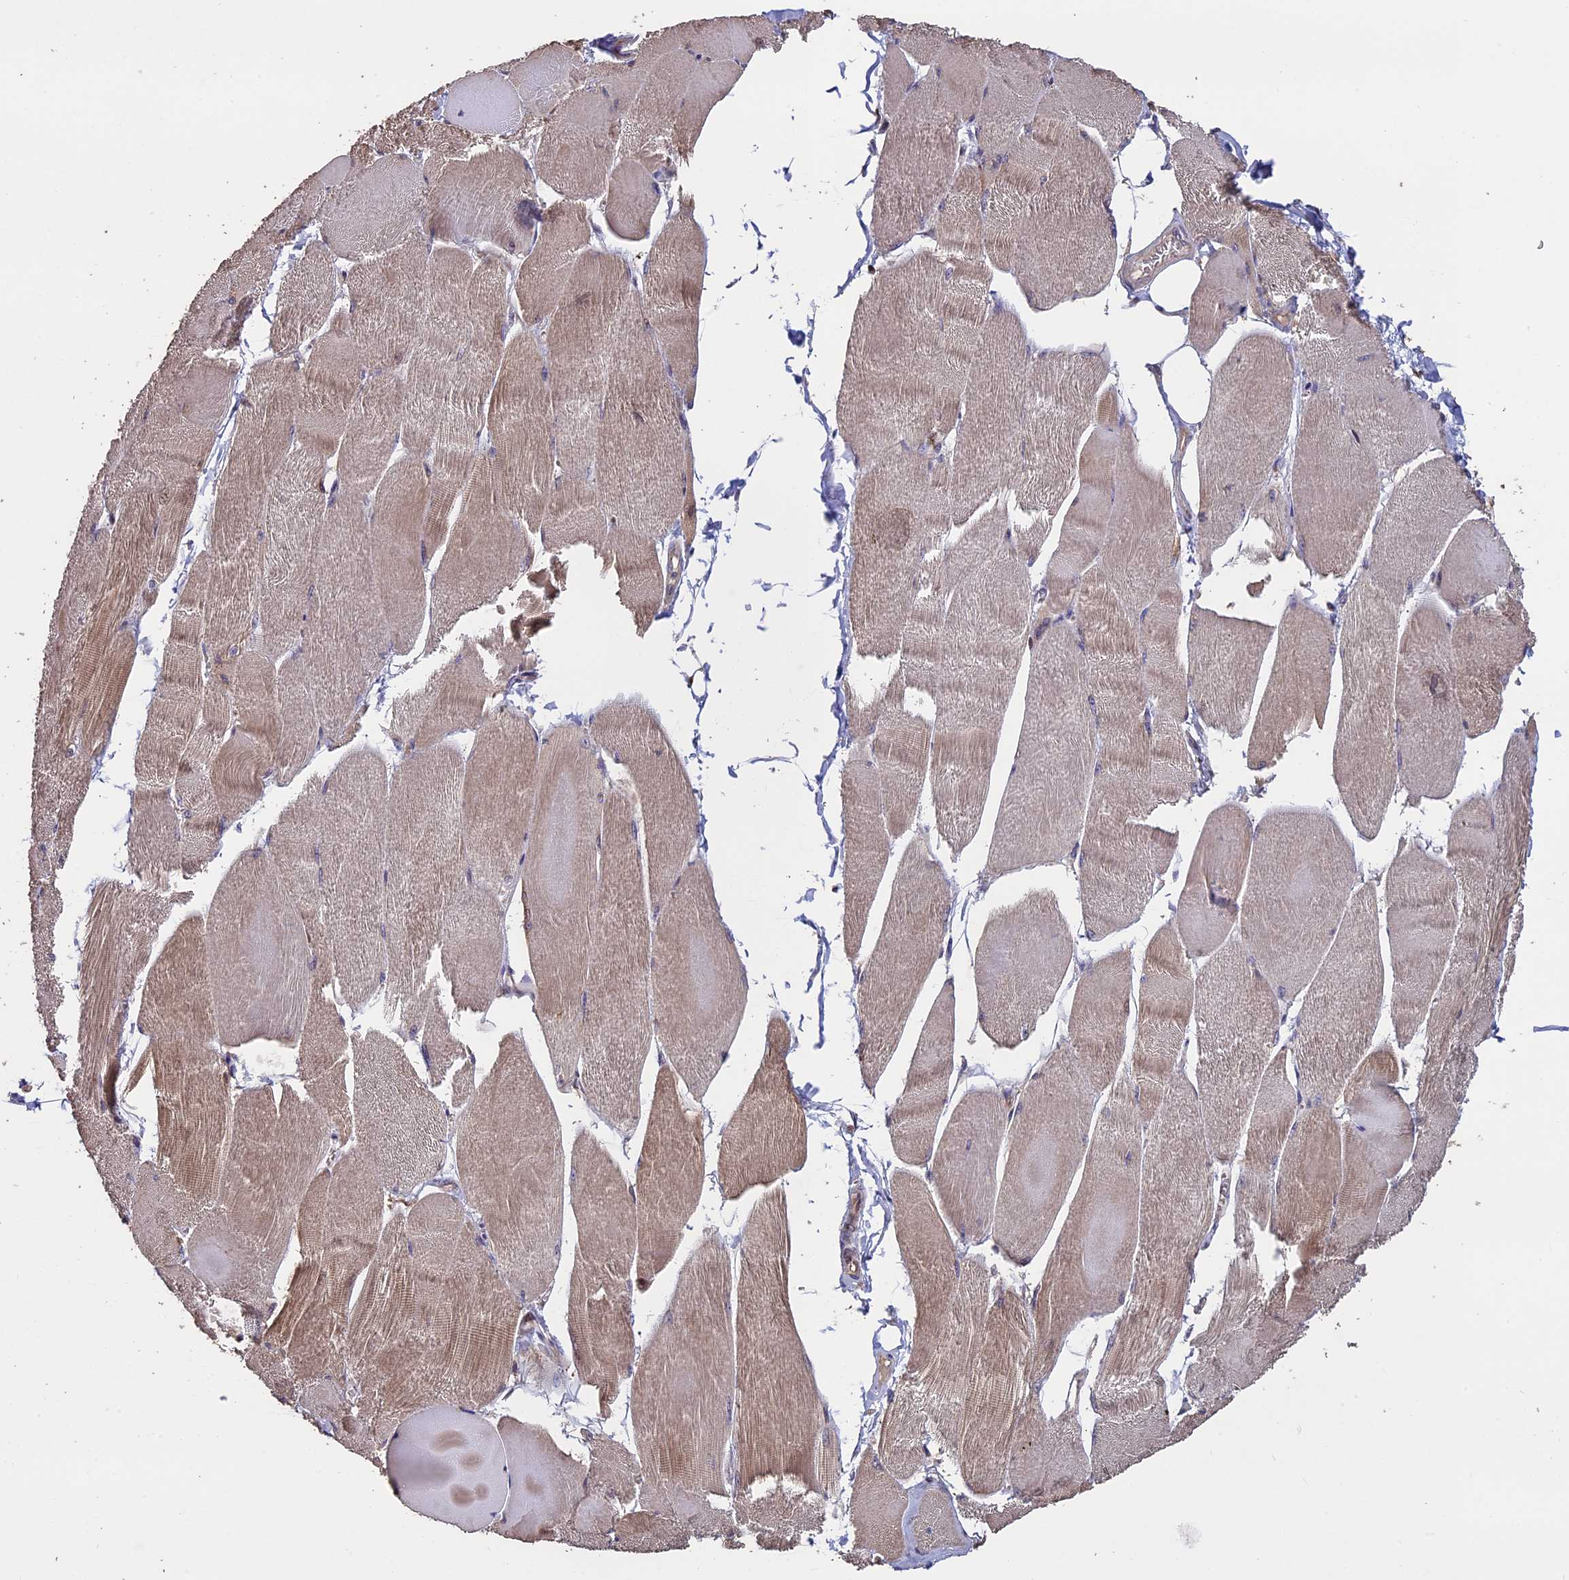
{"staining": {"intensity": "moderate", "quantity": "25%-75%", "location": "cytoplasmic/membranous"}, "tissue": "skeletal muscle", "cell_type": "Myocytes", "image_type": "normal", "snomed": [{"axis": "morphology", "description": "Normal tissue, NOS"}, {"axis": "morphology", "description": "Basal cell carcinoma"}, {"axis": "topography", "description": "Skeletal muscle"}], "caption": "Immunohistochemical staining of benign human skeletal muscle exhibits 25%-75% levels of moderate cytoplasmic/membranous protein staining in about 25%-75% of myocytes.", "gene": "VWA3A", "patient": {"sex": "female", "age": 64}}